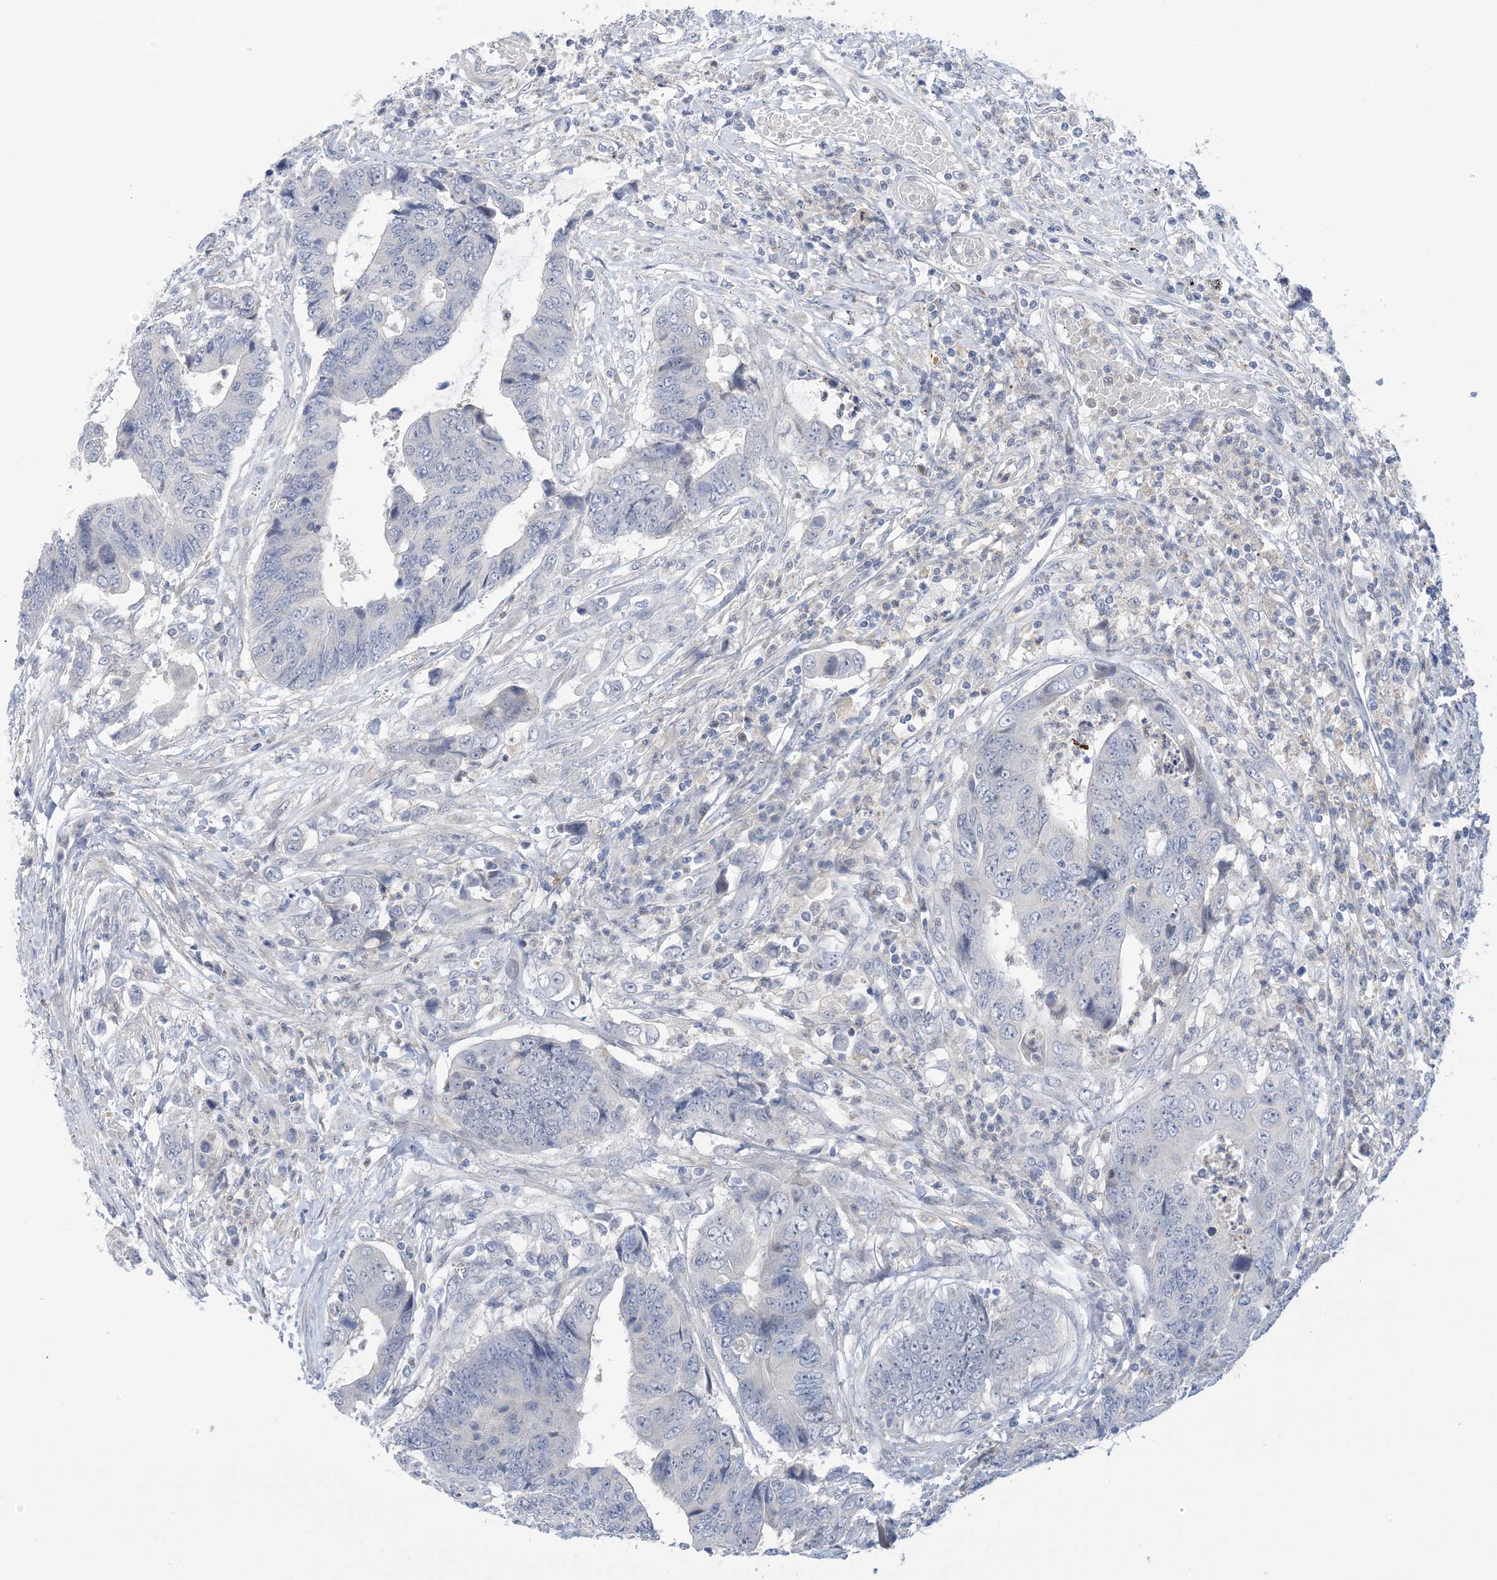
{"staining": {"intensity": "negative", "quantity": "none", "location": "none"}, "tissue": "colorectal cancer", "cell_type": "Tumor cells", "image_type": "cancer", "snomed": [{"axis": "morphology", "description": "Adenocarcinoma, NOS"}, {"axis": "topography", "description": "Rectum"}], "caption": "Image shows no protein staining in tumor cells of colorectal adenocarcinoma tissue. (DAB immunohistochemistry (IHC) visualized using brightfield microscopy, high magnification).", "gene": "TTYH1", "patient": {"sex": "male", "age": 84}}